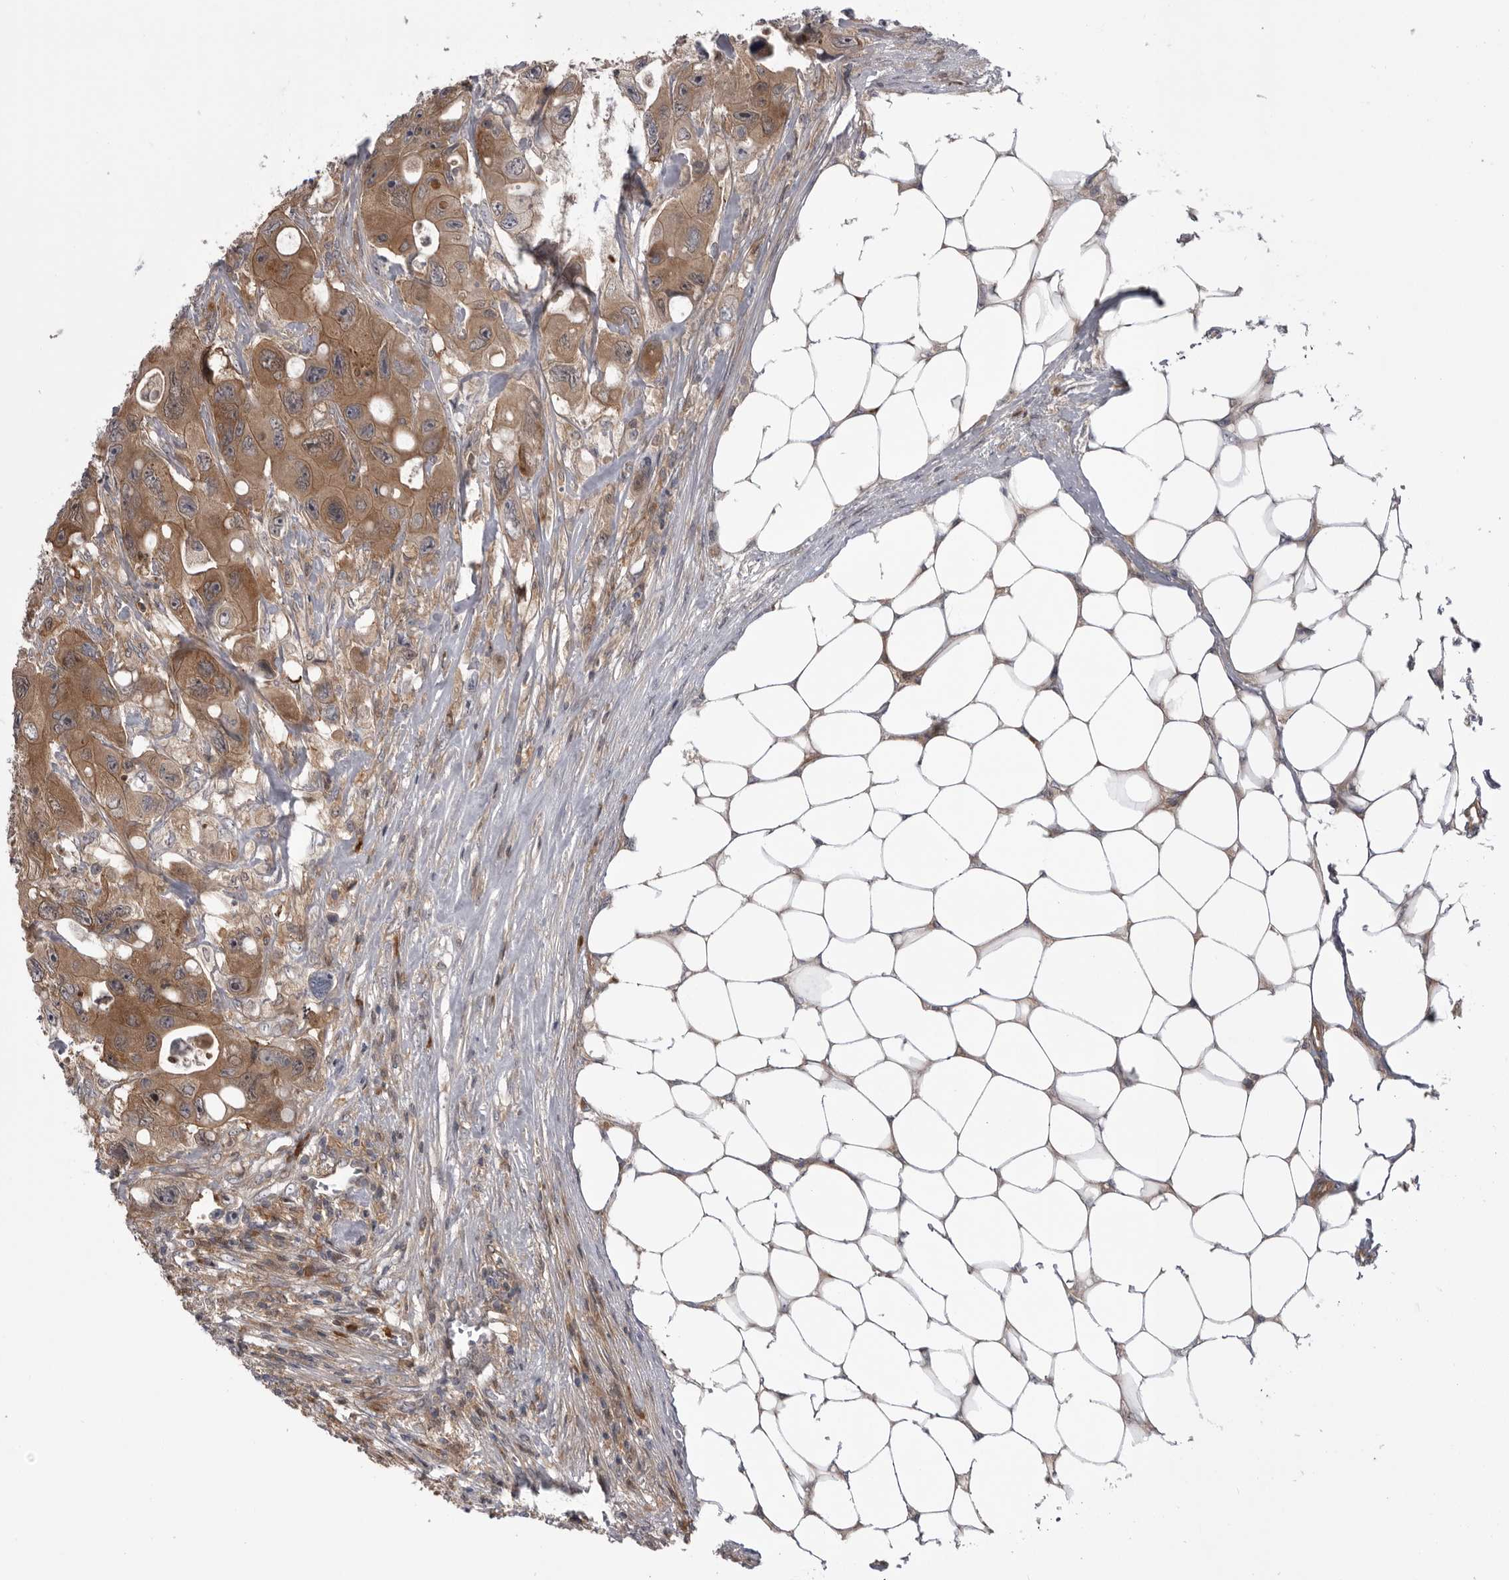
{"staining": {"intensity": "moderate", "quantity": ">75%", "location": "cytoplasmic/membranous"}, "tissue": "colorectal cancer", "cell_type": "Tumor cells", "image_type": "cancer", "snomed": [{"axis": "morphology", "description": "Adenocarcinoma, NOS"}, {"axis": "topography", "description": "Colon"}], "caption": "A micrograph of human colorectal adenocarcinoma stained for a protein exhibits moderate cytoplasmic/membranous brown staining in tumor cells. (DAB IHC with brightfield microscopy, high magnification).", "gene": "RAB3GAP2", "patient": {"sex": "female", "age": 46}}